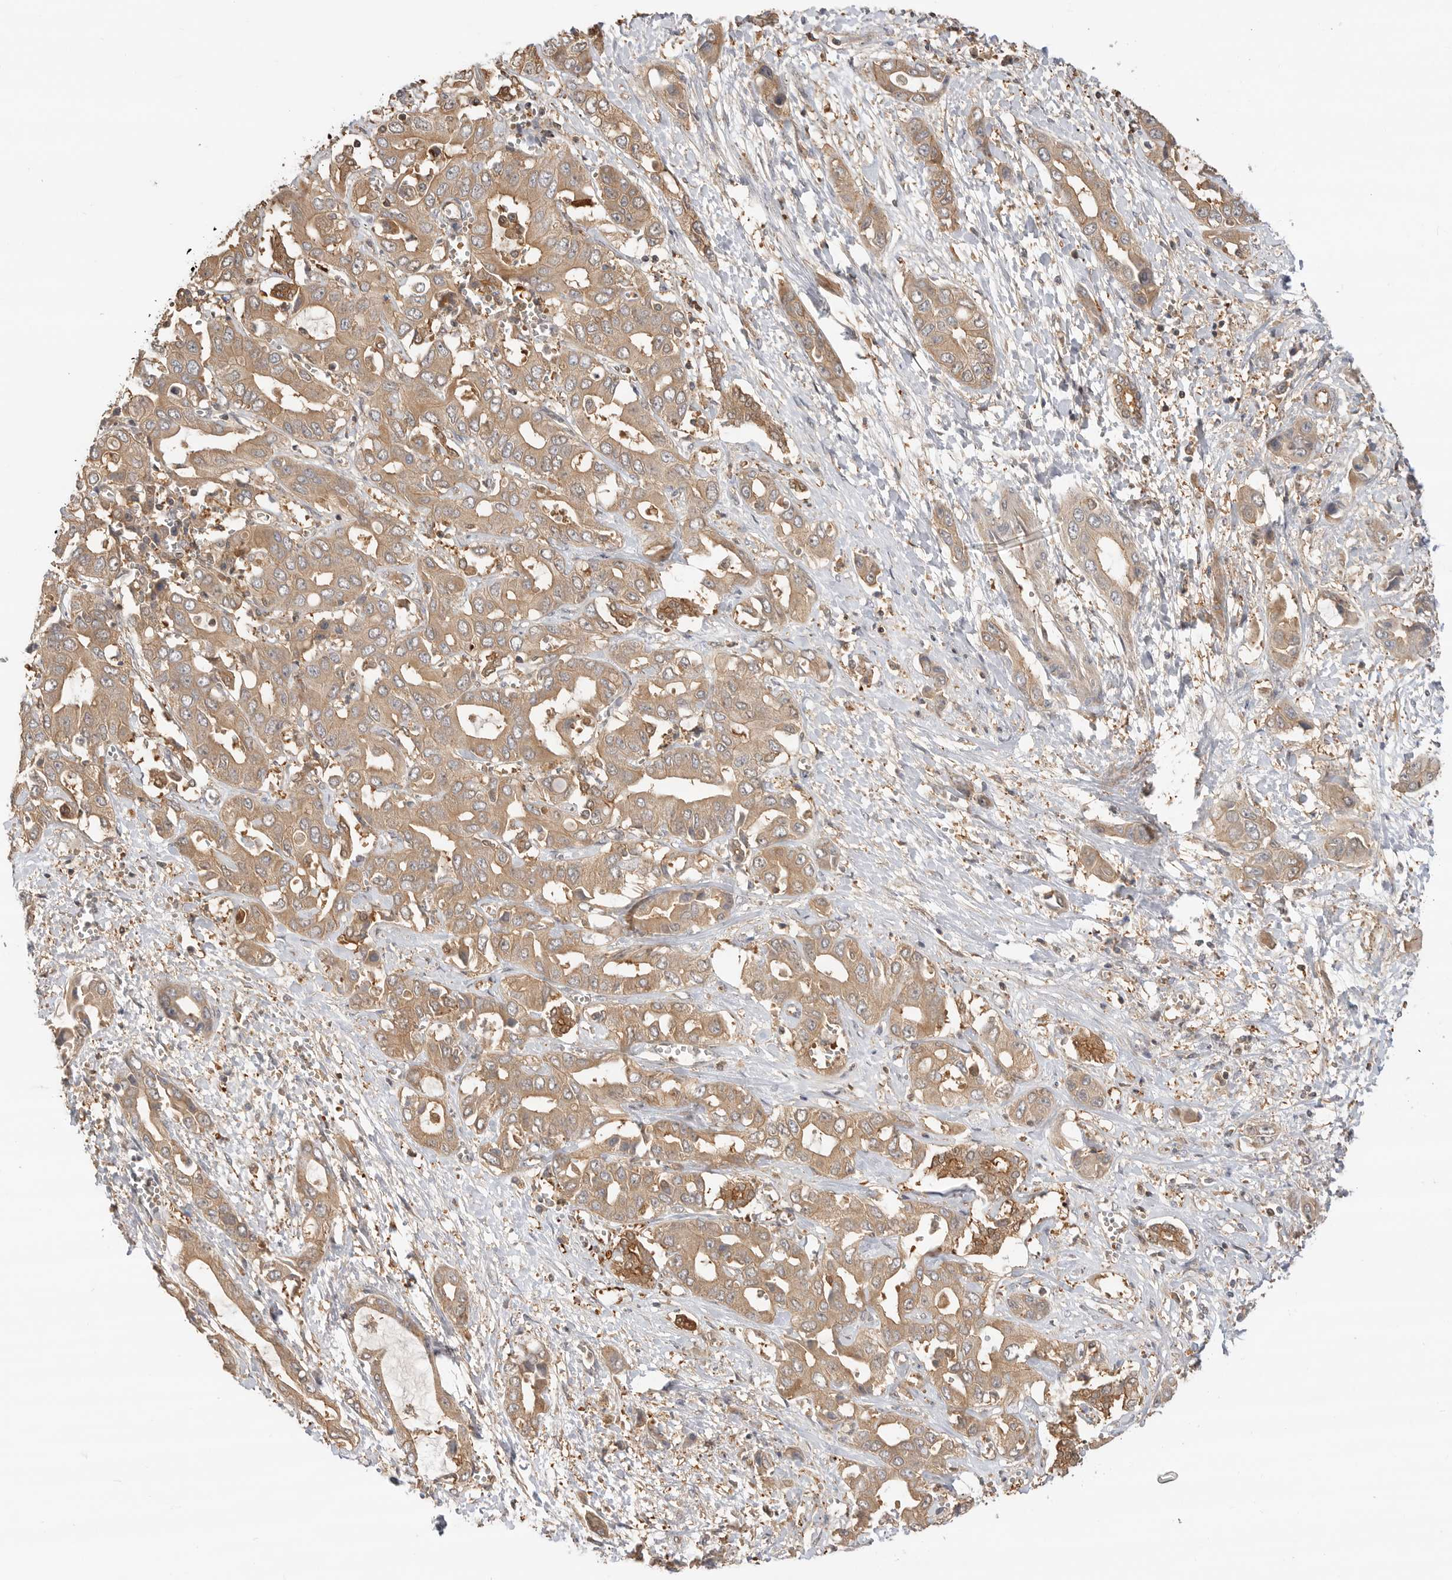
{"staining": {"intensity": "weak", "quantity": ">75%", "location": "cytoplasmic/membranous"}, "tissue": "liver cancer", "cell_type": "Tumor cells", "image_type": "cancer", "snomed": [{"axis": "morphology", "description": "Cholangiocarcinoma"}, {"axis": "topography", "description": "Liver"}], "caption": "Liver cholangiocarcinoma was stained to show a protein in brown. There is low levels of weak cytoplasmic/membranous expression in approximately >75% of tumor cells.", "gene": "CLDN12", "patient": {"sex": "female", "age": 52}}